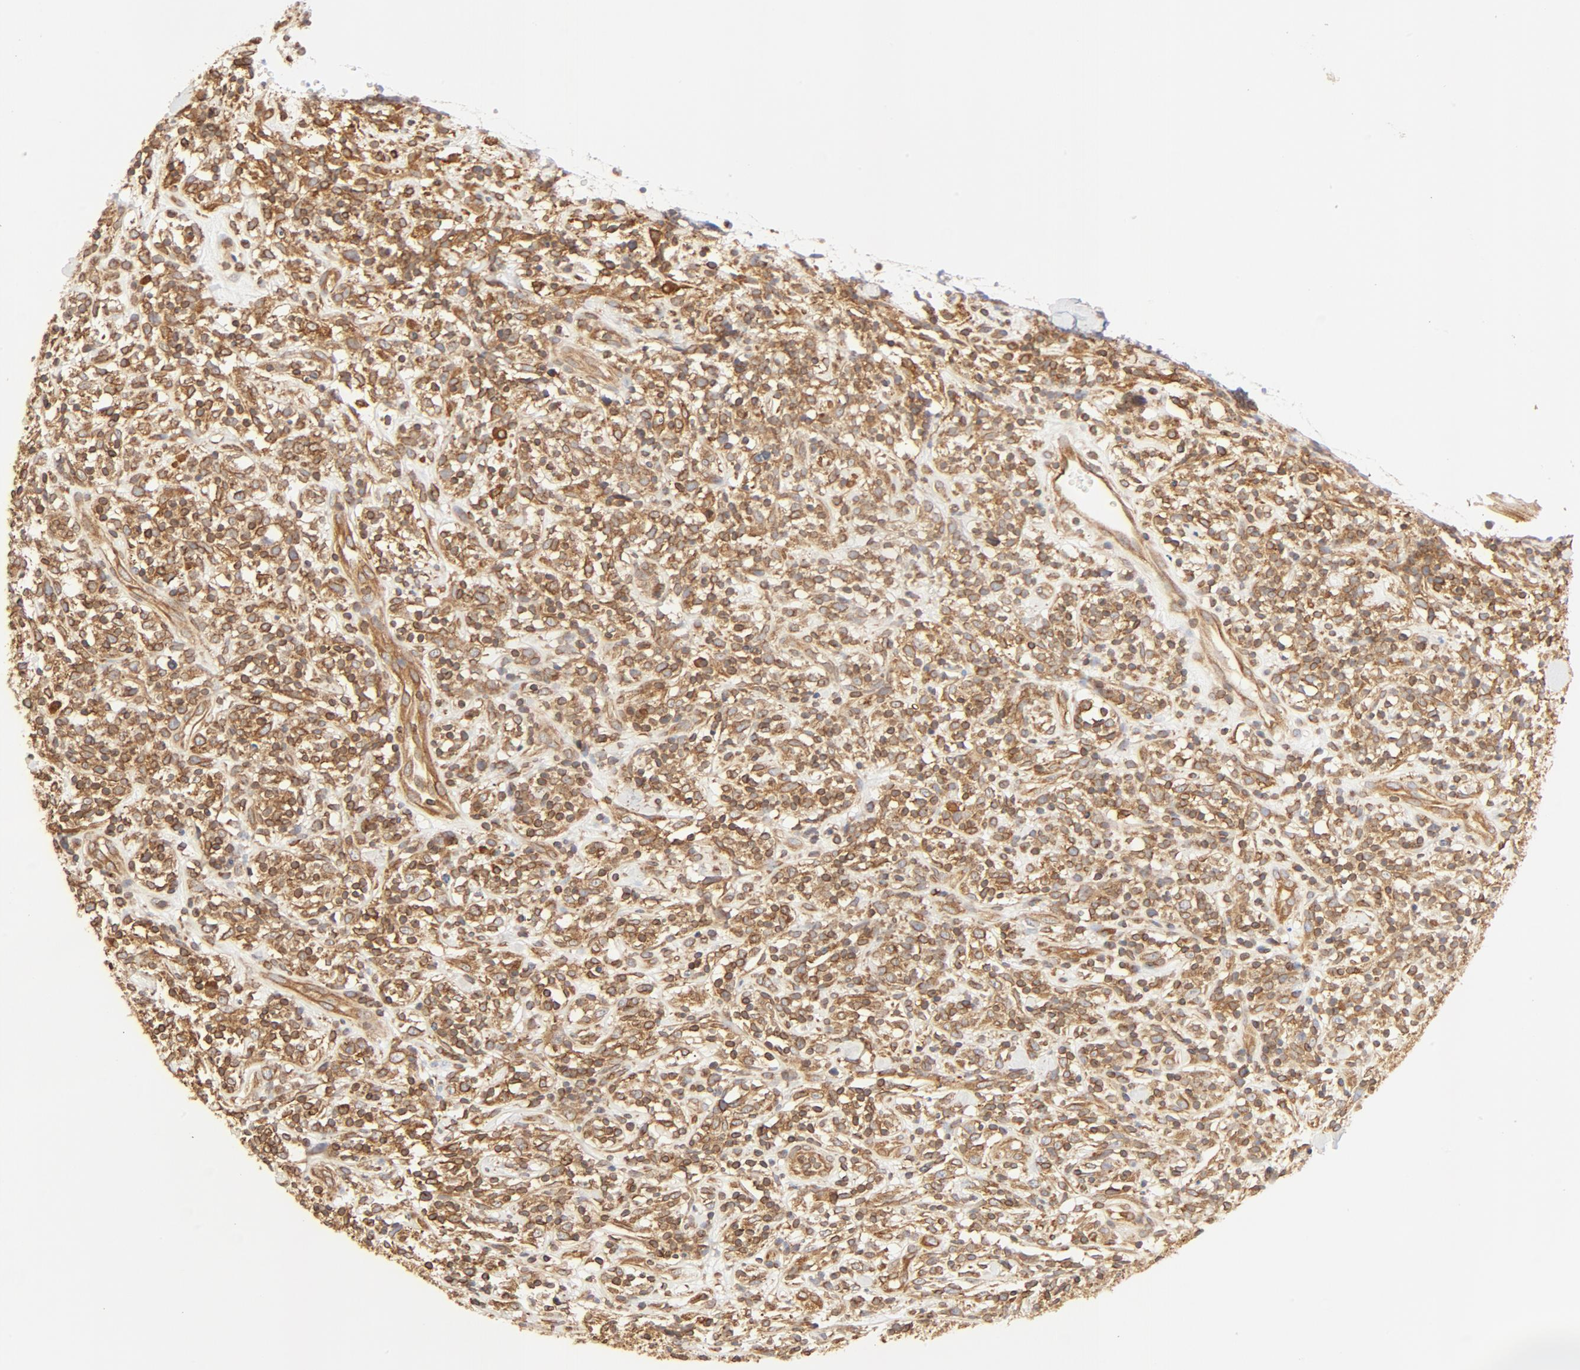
{"staining": {"intensity": "moderate", "quantity": ">75%", "location": "cytoplasmic/membranous"}, "tissue": "lymphoma", "cell_type": "Tumor cells", "image_type": "cancer", "snomed": [{"axis": "morphology", "description": "Malignant lymphoma, non-Hodgkin's type, High grade"}, {"axis": "topography", "description": "Lymph node"}], "caption": "Immunohistochemical staining of lymphoma shows medium levels of moderate cytoplasmic/membranous positivity in approximately >75% of tumor cells.", "gene": "BCAP31", "patient": {"sex": "female", "age": 73}}